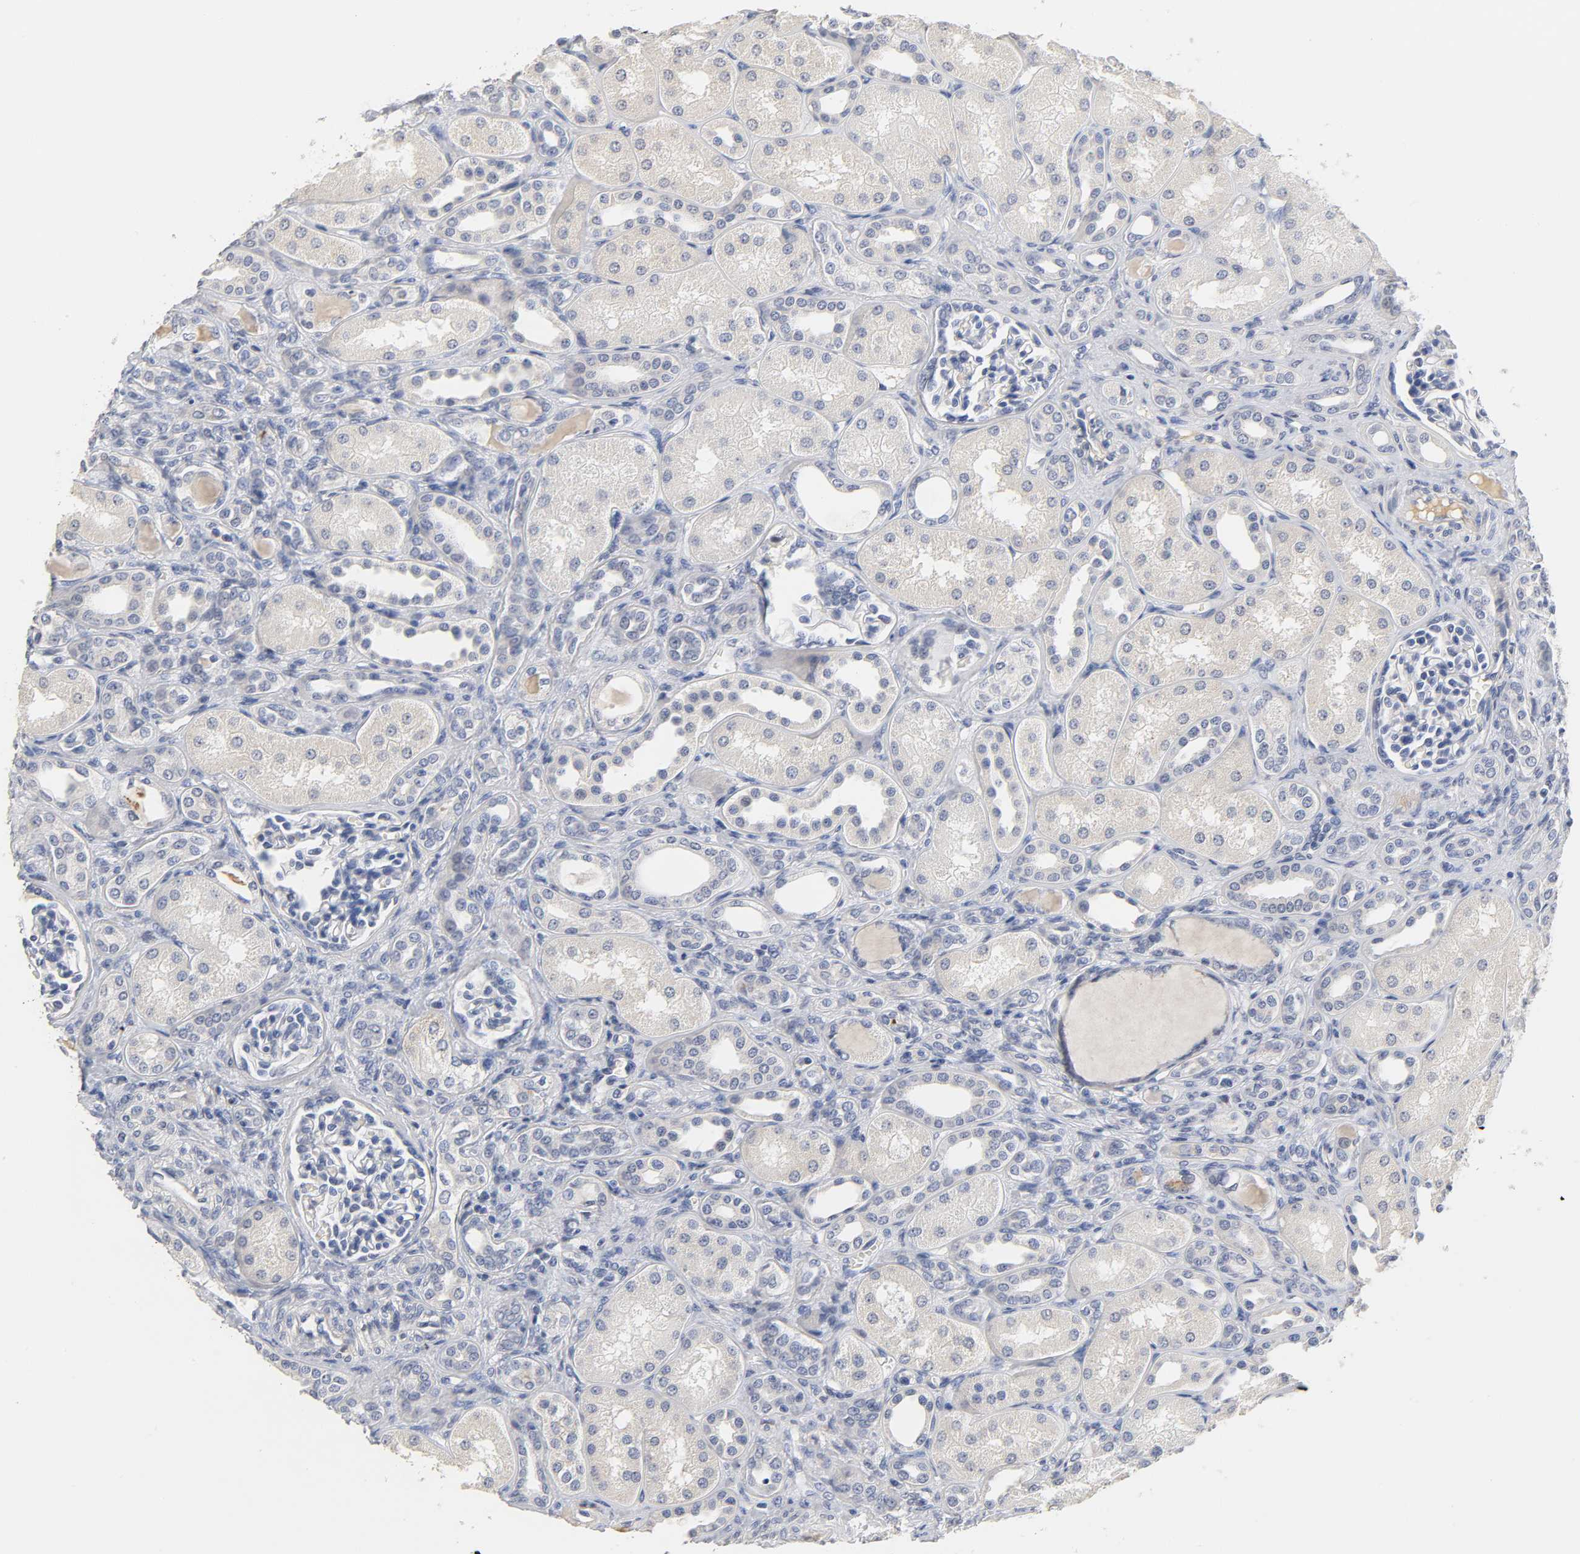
{"staining": {"intensity": "negative", "quantity": "none", "location": "none"}, "tissue": "kidney", "cell_type": "Cells in glomeruli", "image_type": "normal", "snomed": [{"axis": "morphology", "description": "Normal tissue, NOS"}, {"axis": "topography", "description": "Kidney"}], "caption": "DAB immunohistochemical staining of benign kidney shows no significant expression in cells in glomeruli.", "gene": "OVOL1", "patient": {"sex": "male", "age": 7}}